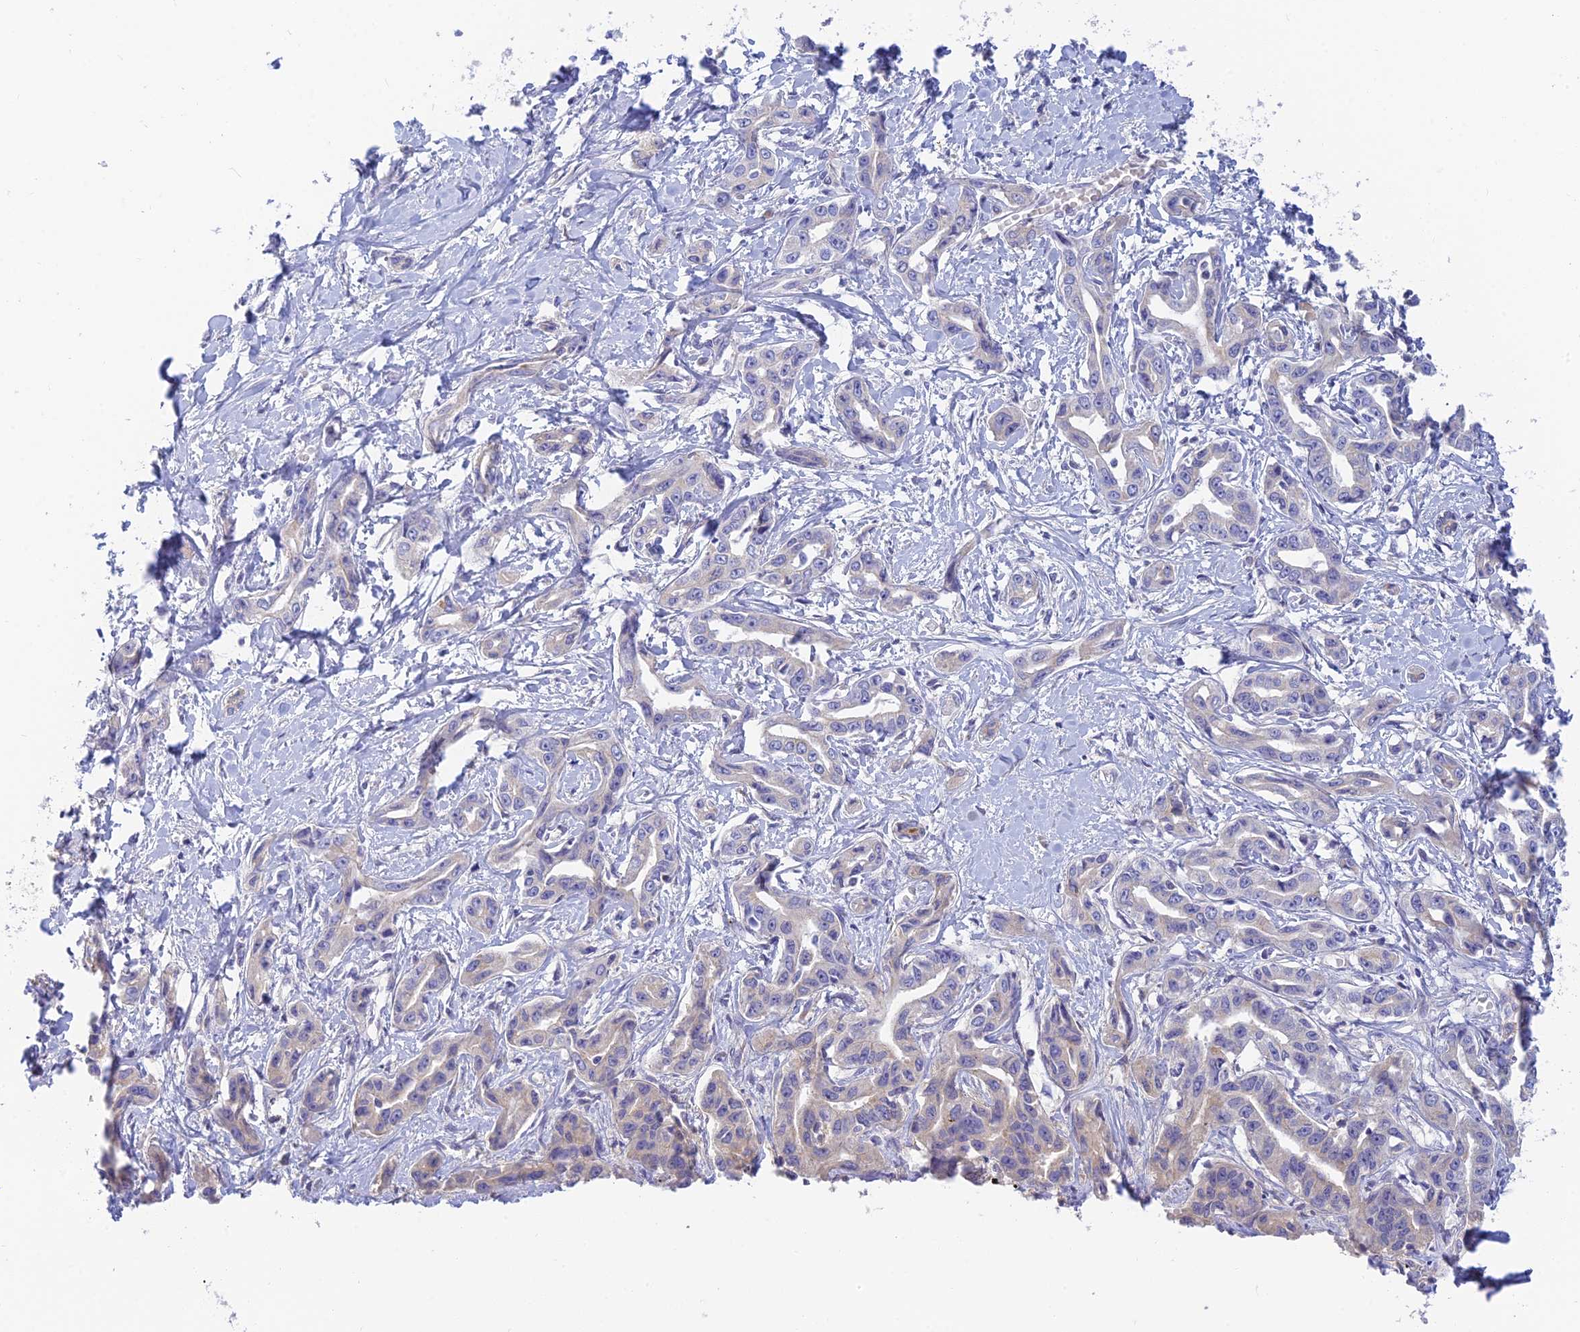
{"staining": {"intensity": "negative", "quantity": "none", "location": "none"}, "tissue": "liver cancer", "cell_type": "Tumor cells", "image_type": "cancer", "snomed": [{"axis": "morphology", "description": "Cholangiocarcinoma"}, {"axis": "topography", "description": "Liver"}], "caption": "This is a image of immunohistochemistry (IHC) staining of cholangiocarcinoma (liver), which shows no staining in tumor cells.", "gene": "INTS13", "patient": {"sex": "male", "age": 59}}